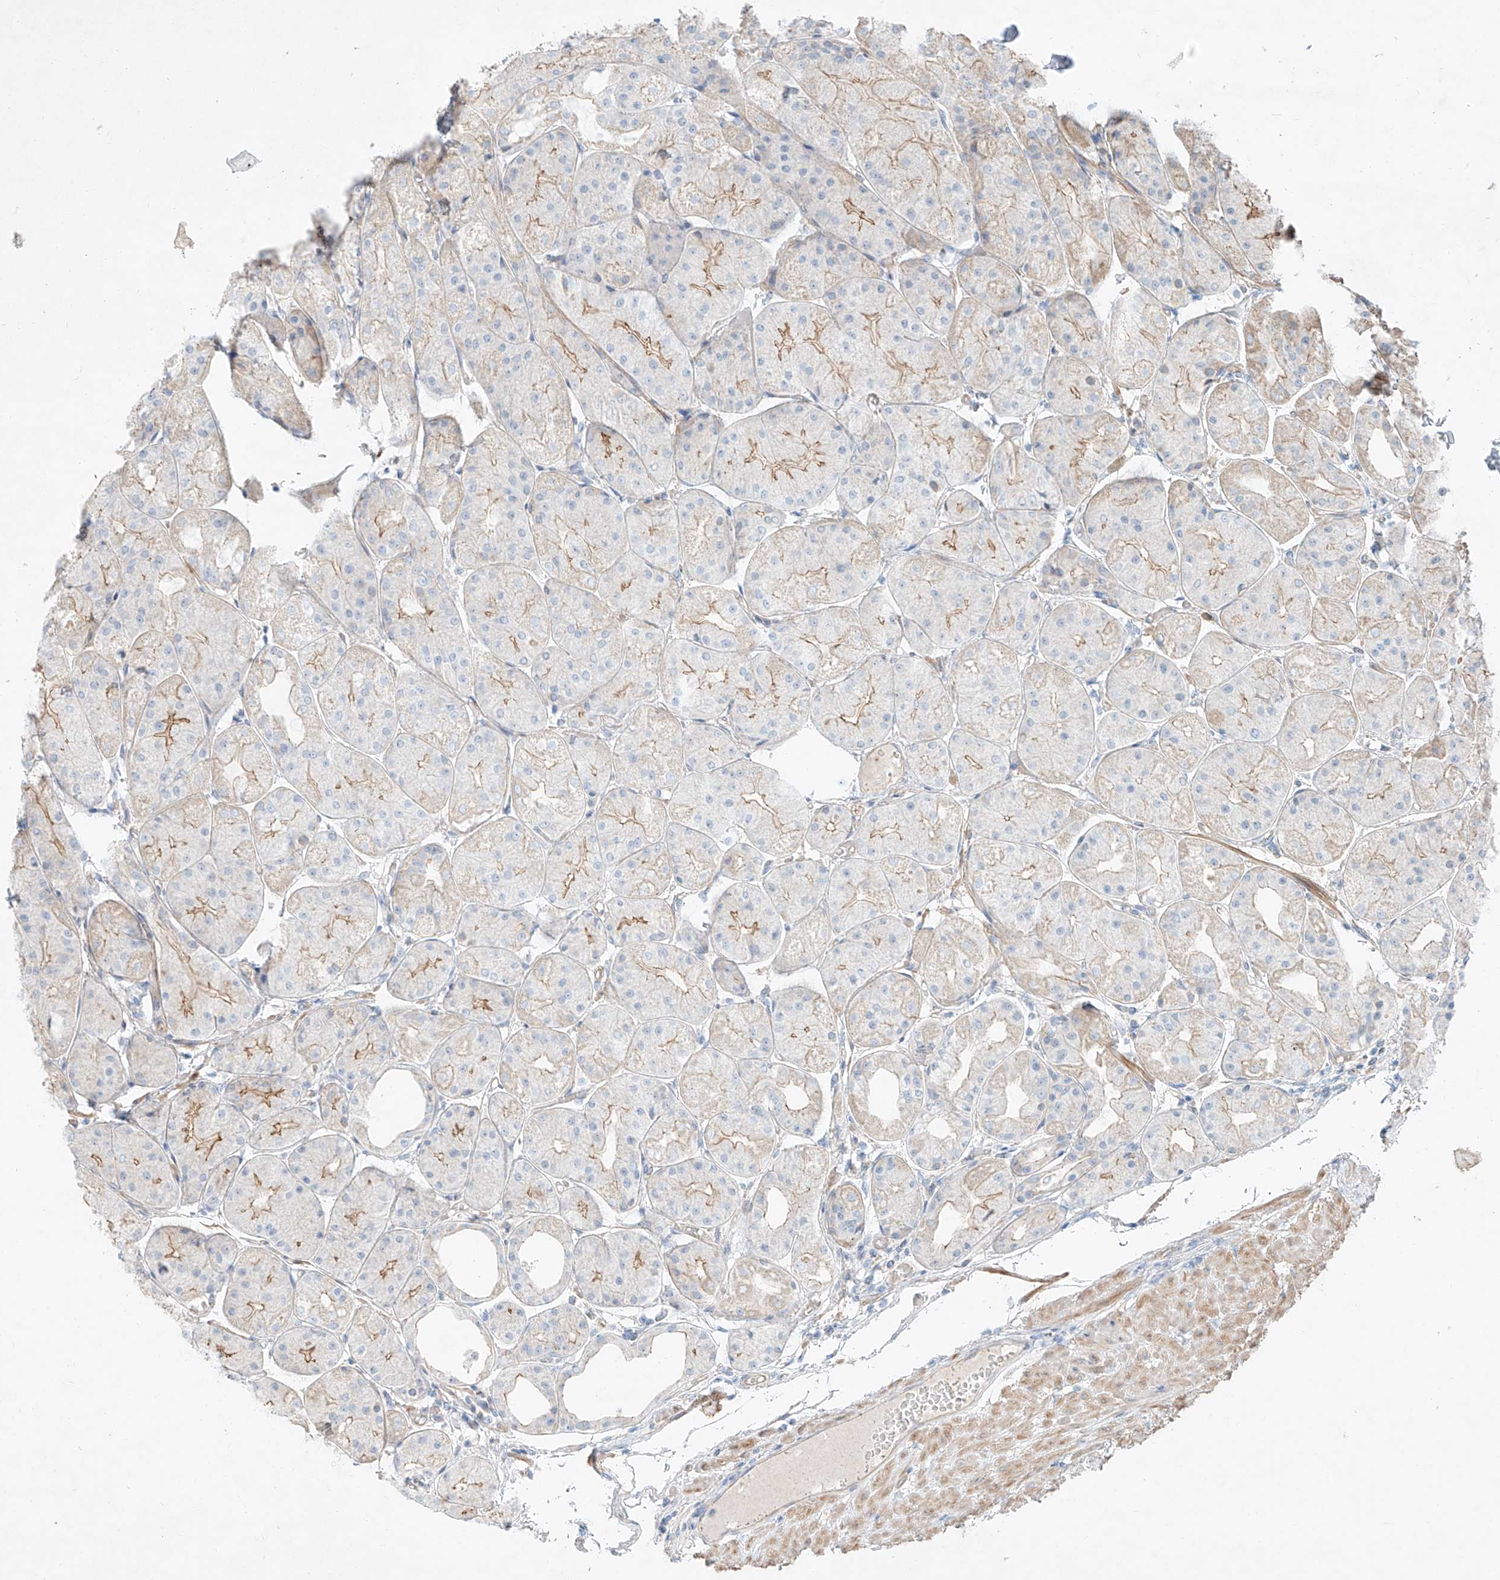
{"staining": {"intensity": "moderate", "quantity": "<25%", "location": "cytoplasmic/membranous"}, "tissue": "stomach", "cell_type": "Glandular cells", "image_type": "normal", "snomed": [{"axis": "morphology", "description": "Normal tissue, NOS"}, {"axis": "topography", "description": "Stomach, upper"}], "caption": "IHC photomicrograph of normal stomach stained for a protein (brown), which shows low levels of moderate cytoplasmic/membranous expression in about <25% of glandular cells.", "gene": "AJM1", "patient": {"sex": "male", "age": 72}}